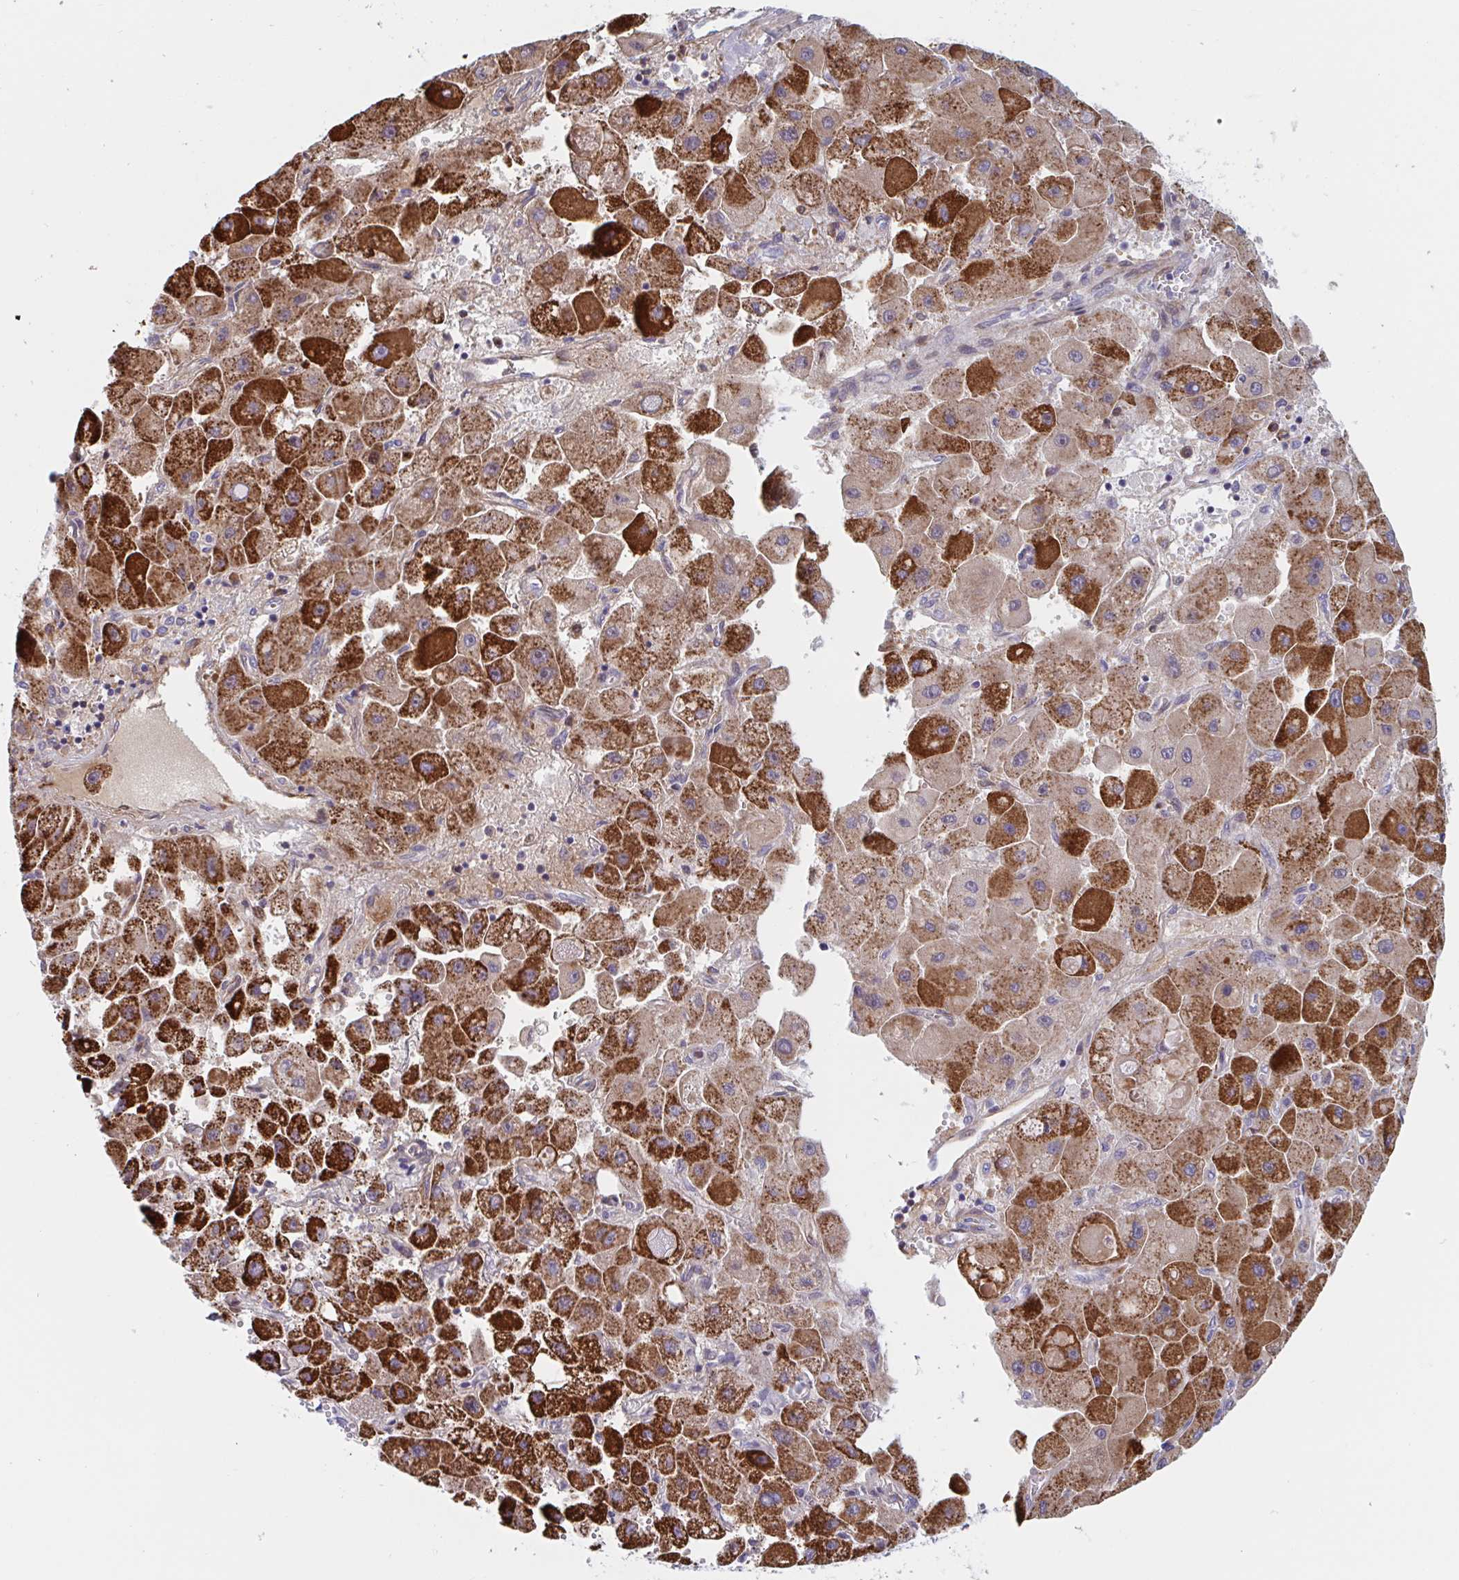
{"staining": {"intensity": "strong", "quantity": "25%-75%", "location": "cytoplasmic/membranous"}, "tissue": "liver cancer", "cell_type": "Tumor cells", "image_type": "cancer", "snomed": [{"axis": "morphology", "description": "Carcinoma, Hepatocellular, NOS"}, {"axis": "topography", "description": "Liver"}], "caption": "Liver cancer (hepatocellular carcinoma) stained with DAB (3,3'-diaminobenzidine) IHC shows high levels of strong cytoplasmic/membranous positivity in about 25%-75% of tumor cells.", "gene": "DUXA", "patient": {"sex": "male", "age": 24}}